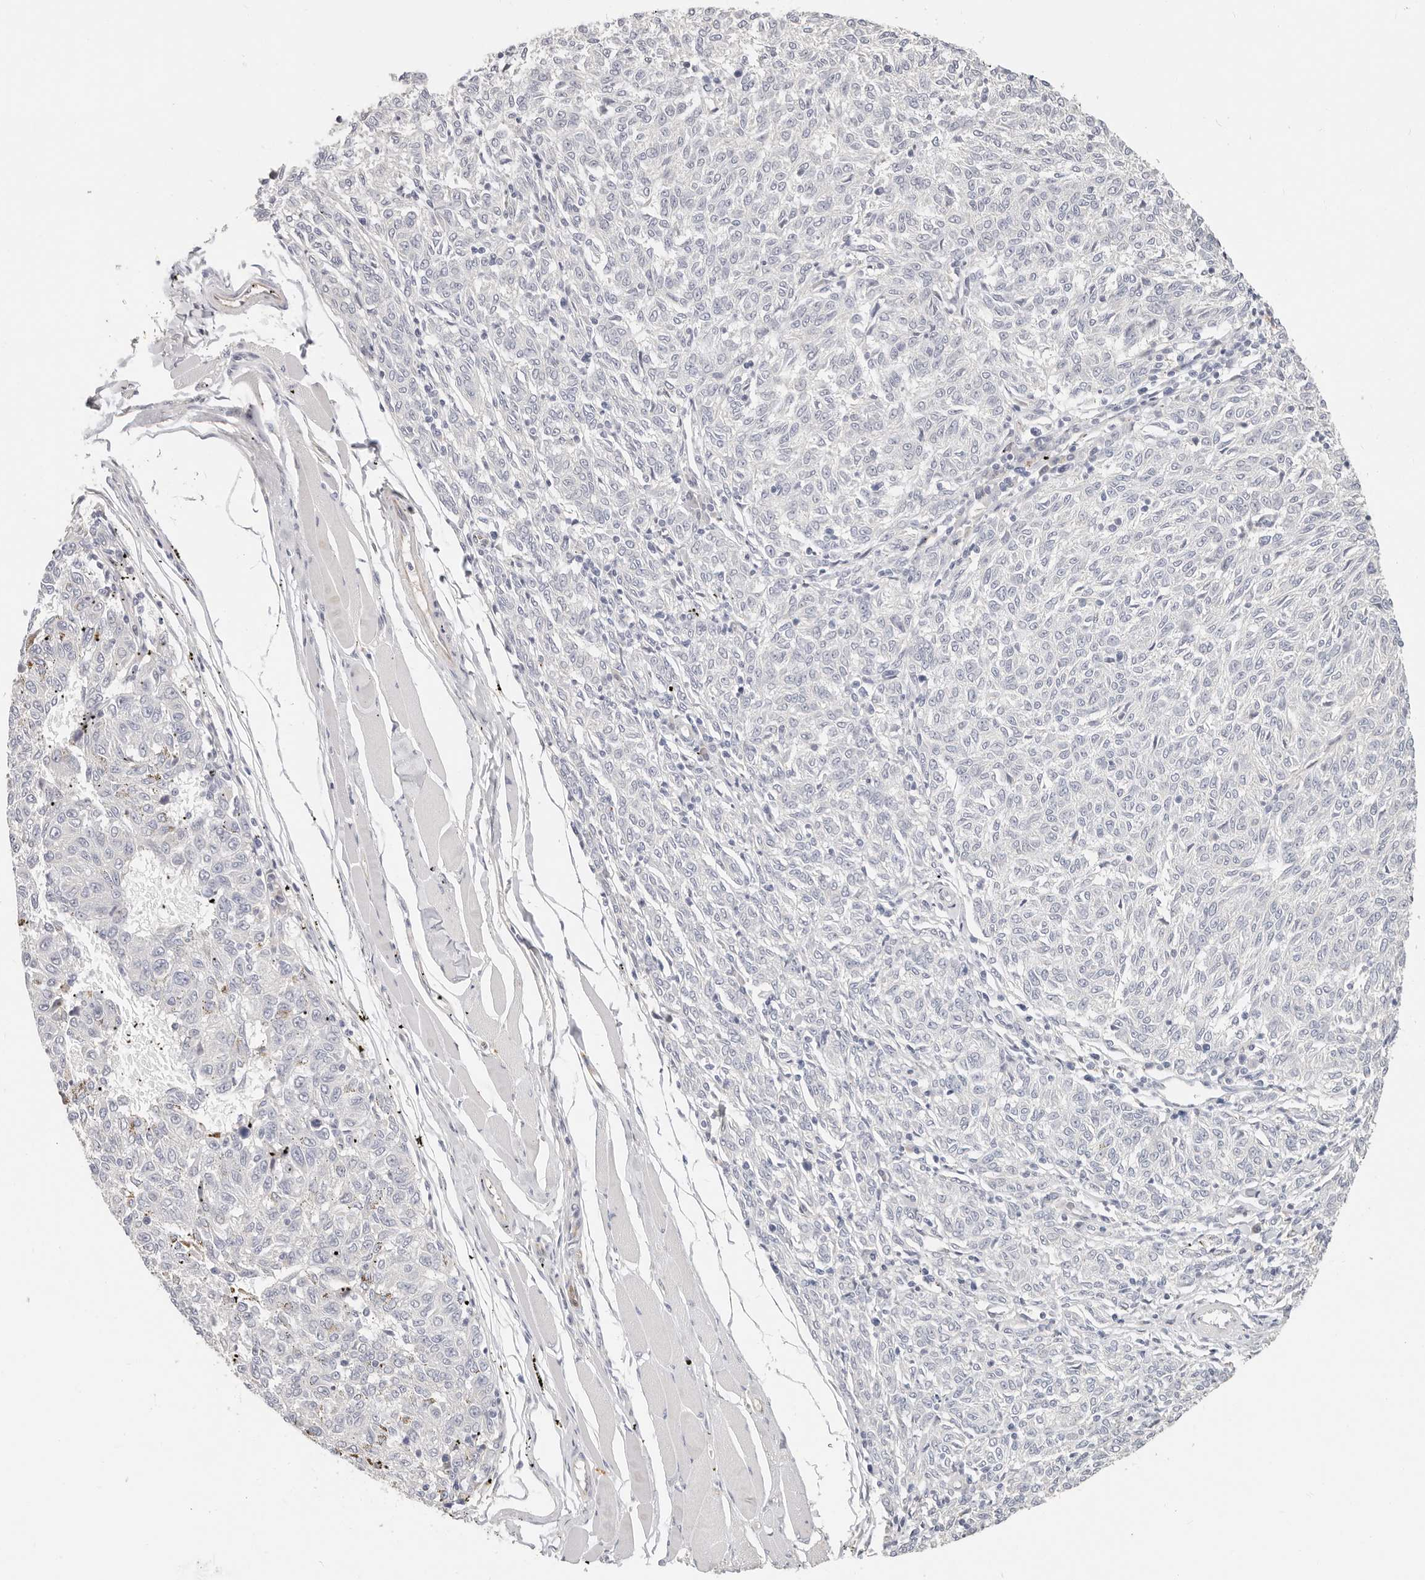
{"staining": {"intensity": "negative", "quantity": "none", "location": "none"}, "tissue": "melanoma", "cell_type": "Tumor cells", "image_type": "cancer", "snomed": [{"axis": "morphology", "description": "Malignant melanoma, NOS"}, {"axis": "topography", "description": "Skin"}], "caption": "Photomicrograph shows no significant protein expression in tumor cells of melanoma.", "gene": "ZRANB1", "patient": {"sex": "female", "age": 72}}